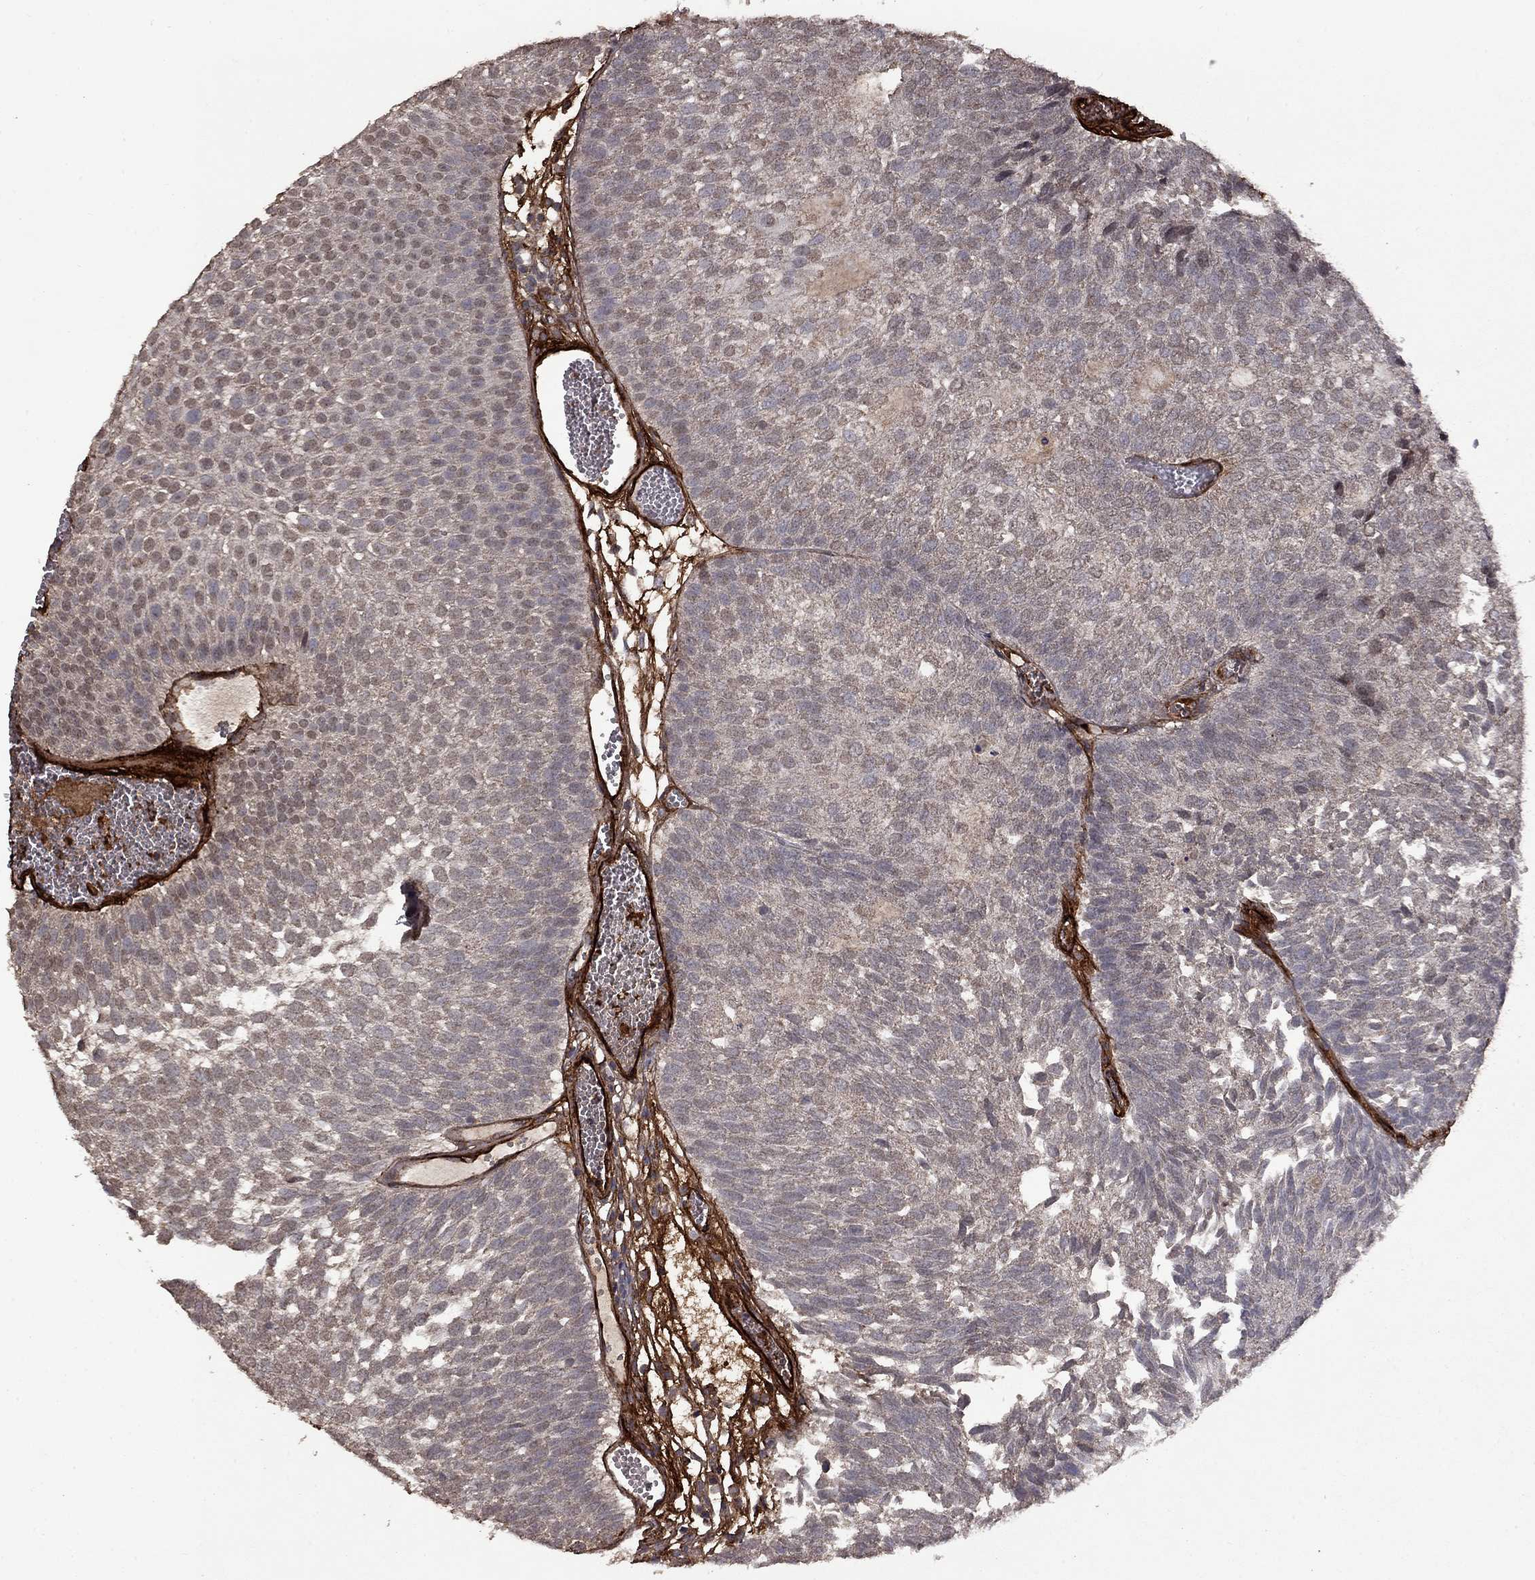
{"staining": {"intensity": "moderate", "quantity": "<25%", "location": "cytoplasmic/membranous"}, "tissue": "urothelial cancer", "cell_type": "Tumor cells", "image_type": "cancer", "snomed": [{"axis": "morphology", "description": "Urothelial carcinoma, Low grade"}, {"axis": "topography", "description": "Urinary bladder"}], "caption": "Immunohistochemical staining of low-grade urothelial carcinoma exhibits moderate cytoplasmic/membranous protein staining in about <25% of tumor cells. Nuclei are stained in blue.", "gene": "COL18A1", "patient": {"sex": "male", "age": 52}}